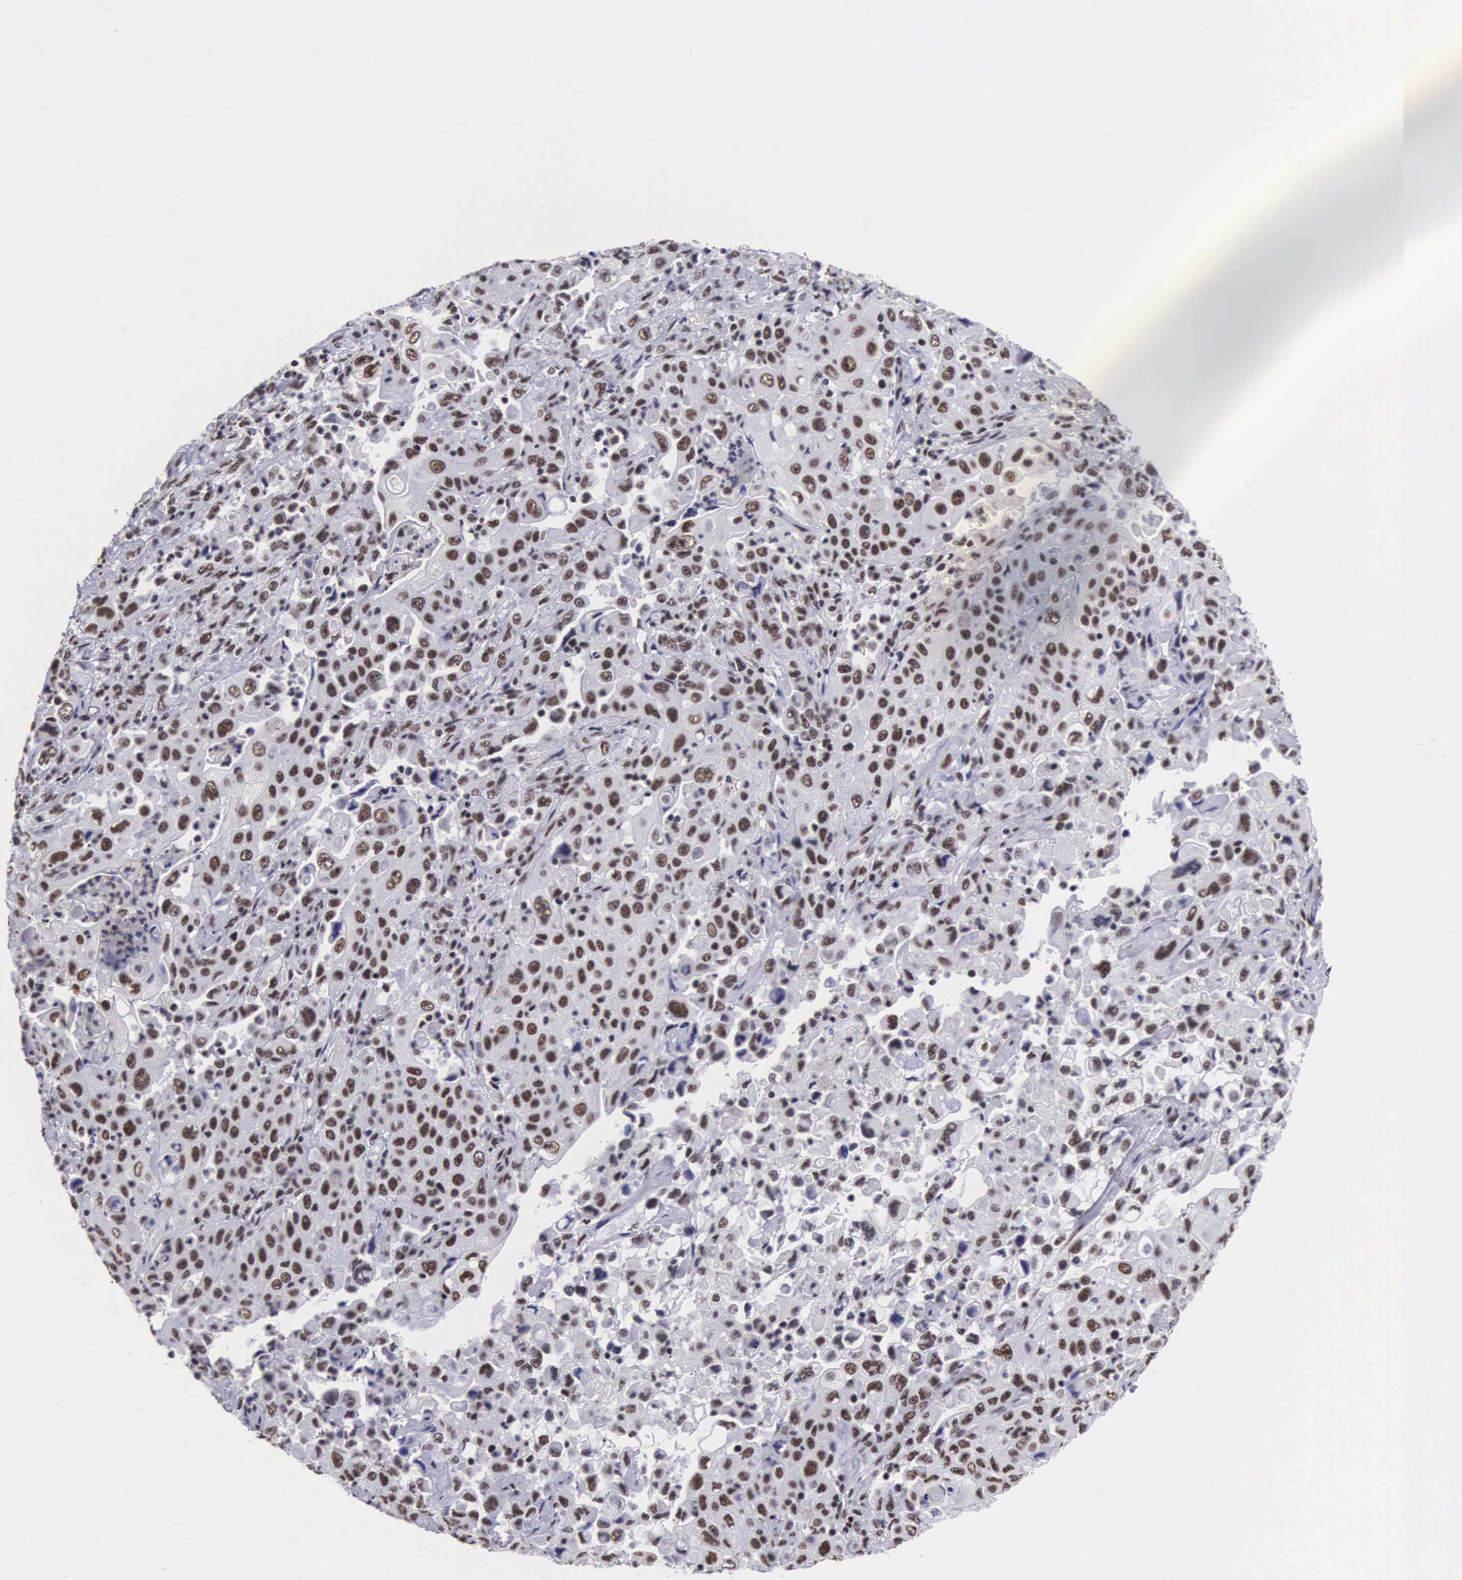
{"staining": {"intensity": "moderate", "quantity": ">75%", "location": "nuclear"}, "tissue": "pancreatic cancer", "cell_type": "Tumor cells", "image_type": "cancer", "snomed": [{"axis": "morphology", "description": "Adenocarcinoma, NOS"}, {"axis": "topography", "description": "Pancreas"}], "caption": "Immunohistochemical staining of human pancreatic adenocarcinoma exhibits moderate nuclear protein staining in approximately >75% of tumor cells. (DAB IHC with brightfield microscopy, high magnification).", "gene": "SF3A1", "patient": {"sex": "male", "age": 70}}